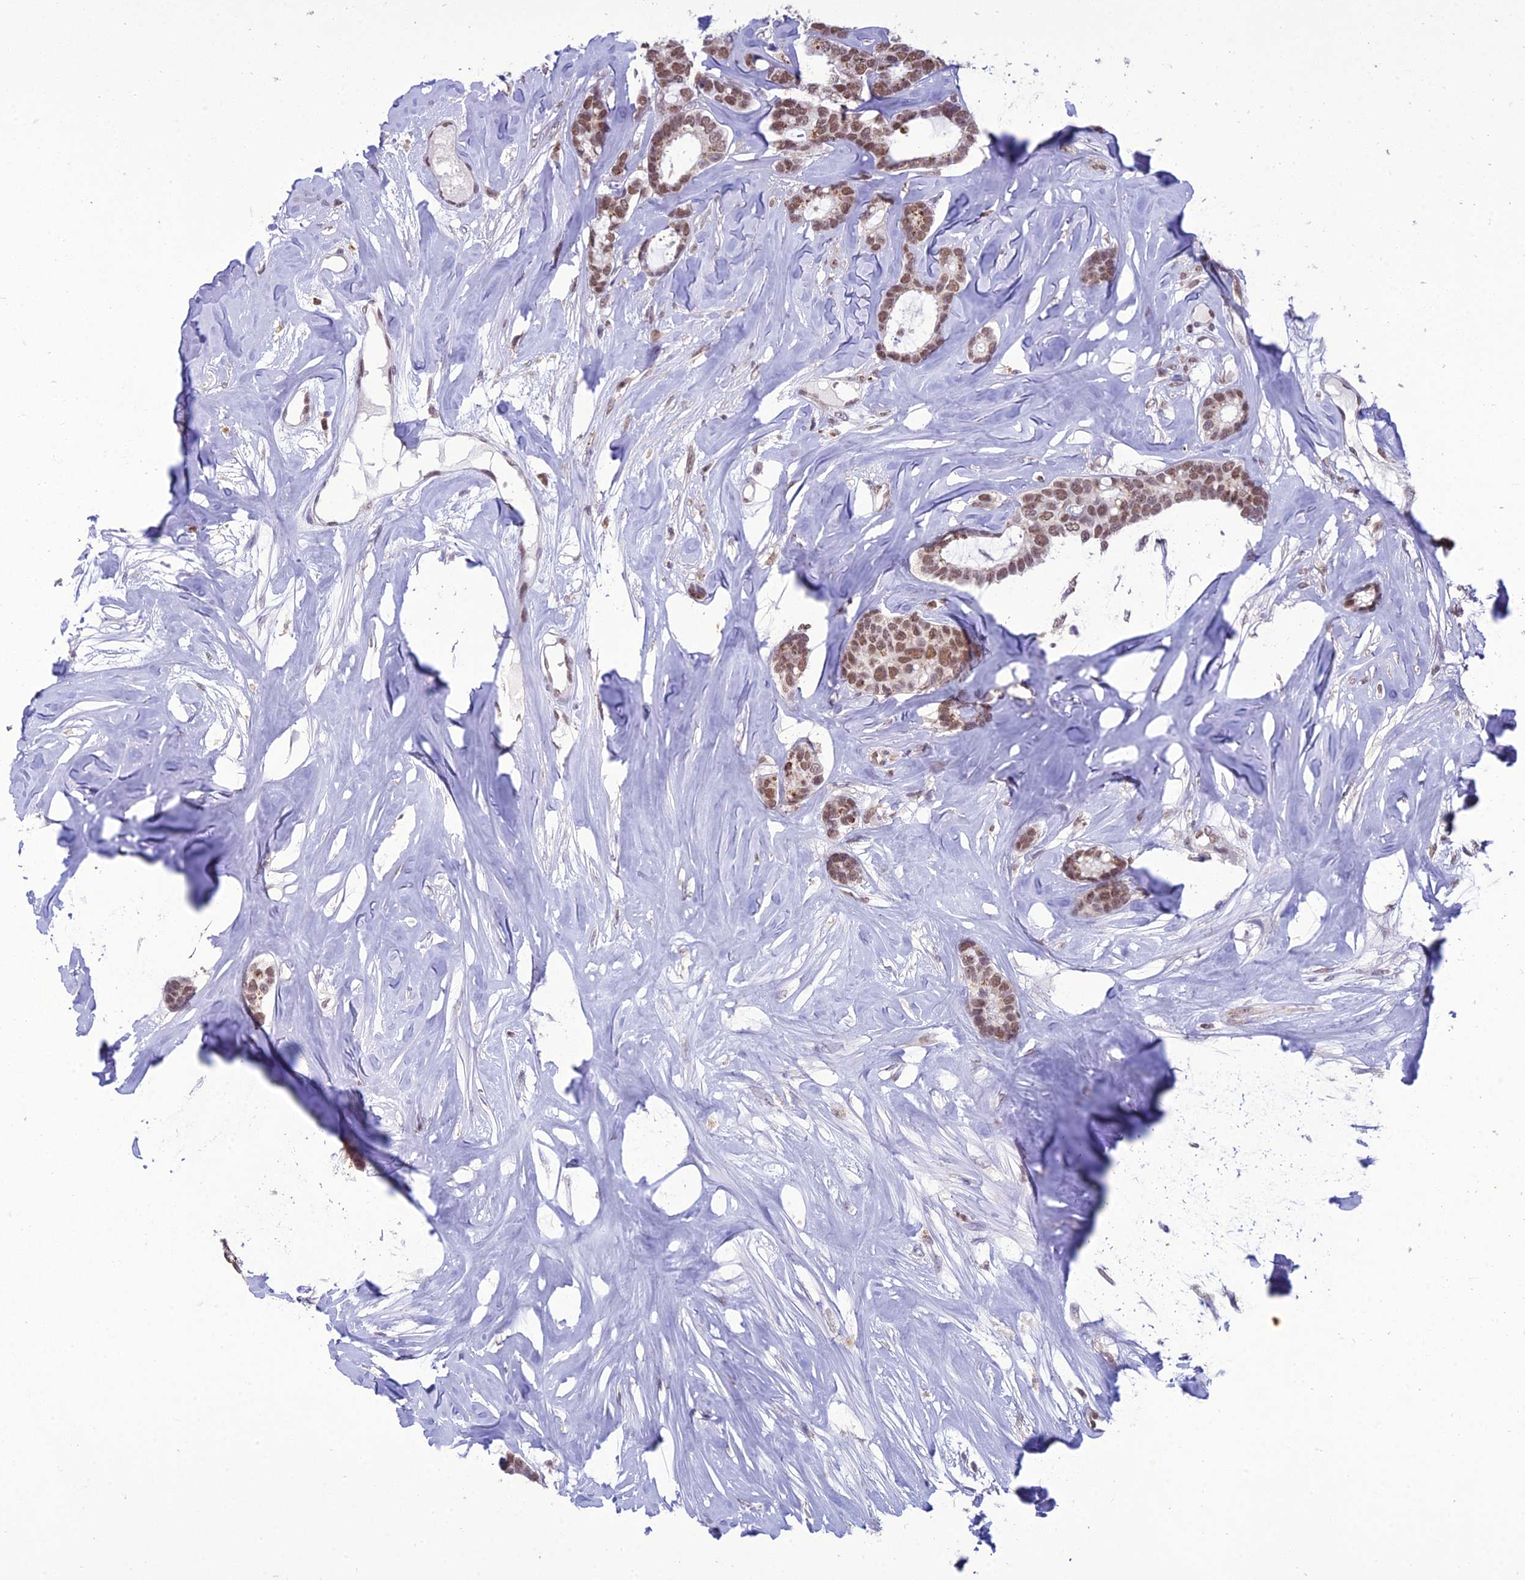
{"staining": {"intensity": "moderate", "quantity": ">75%", "location": "nuclear"}, "tissue": "breast cancer", "cell_type": "Tumor cells", "image_type": "cancer", "snomed": [{"axis": "morphology", "description": "Duct carcinoma"}, {"axis": "topography", "description": "Breast"}], "caption": "Protein analysis of intraductal carcinoma (breast) tissue reveals moderate nuclear staining in approximately >75% of tumor cells.", "gene": "RANBP3", "patient": {"sex": "female", "age": 87}}